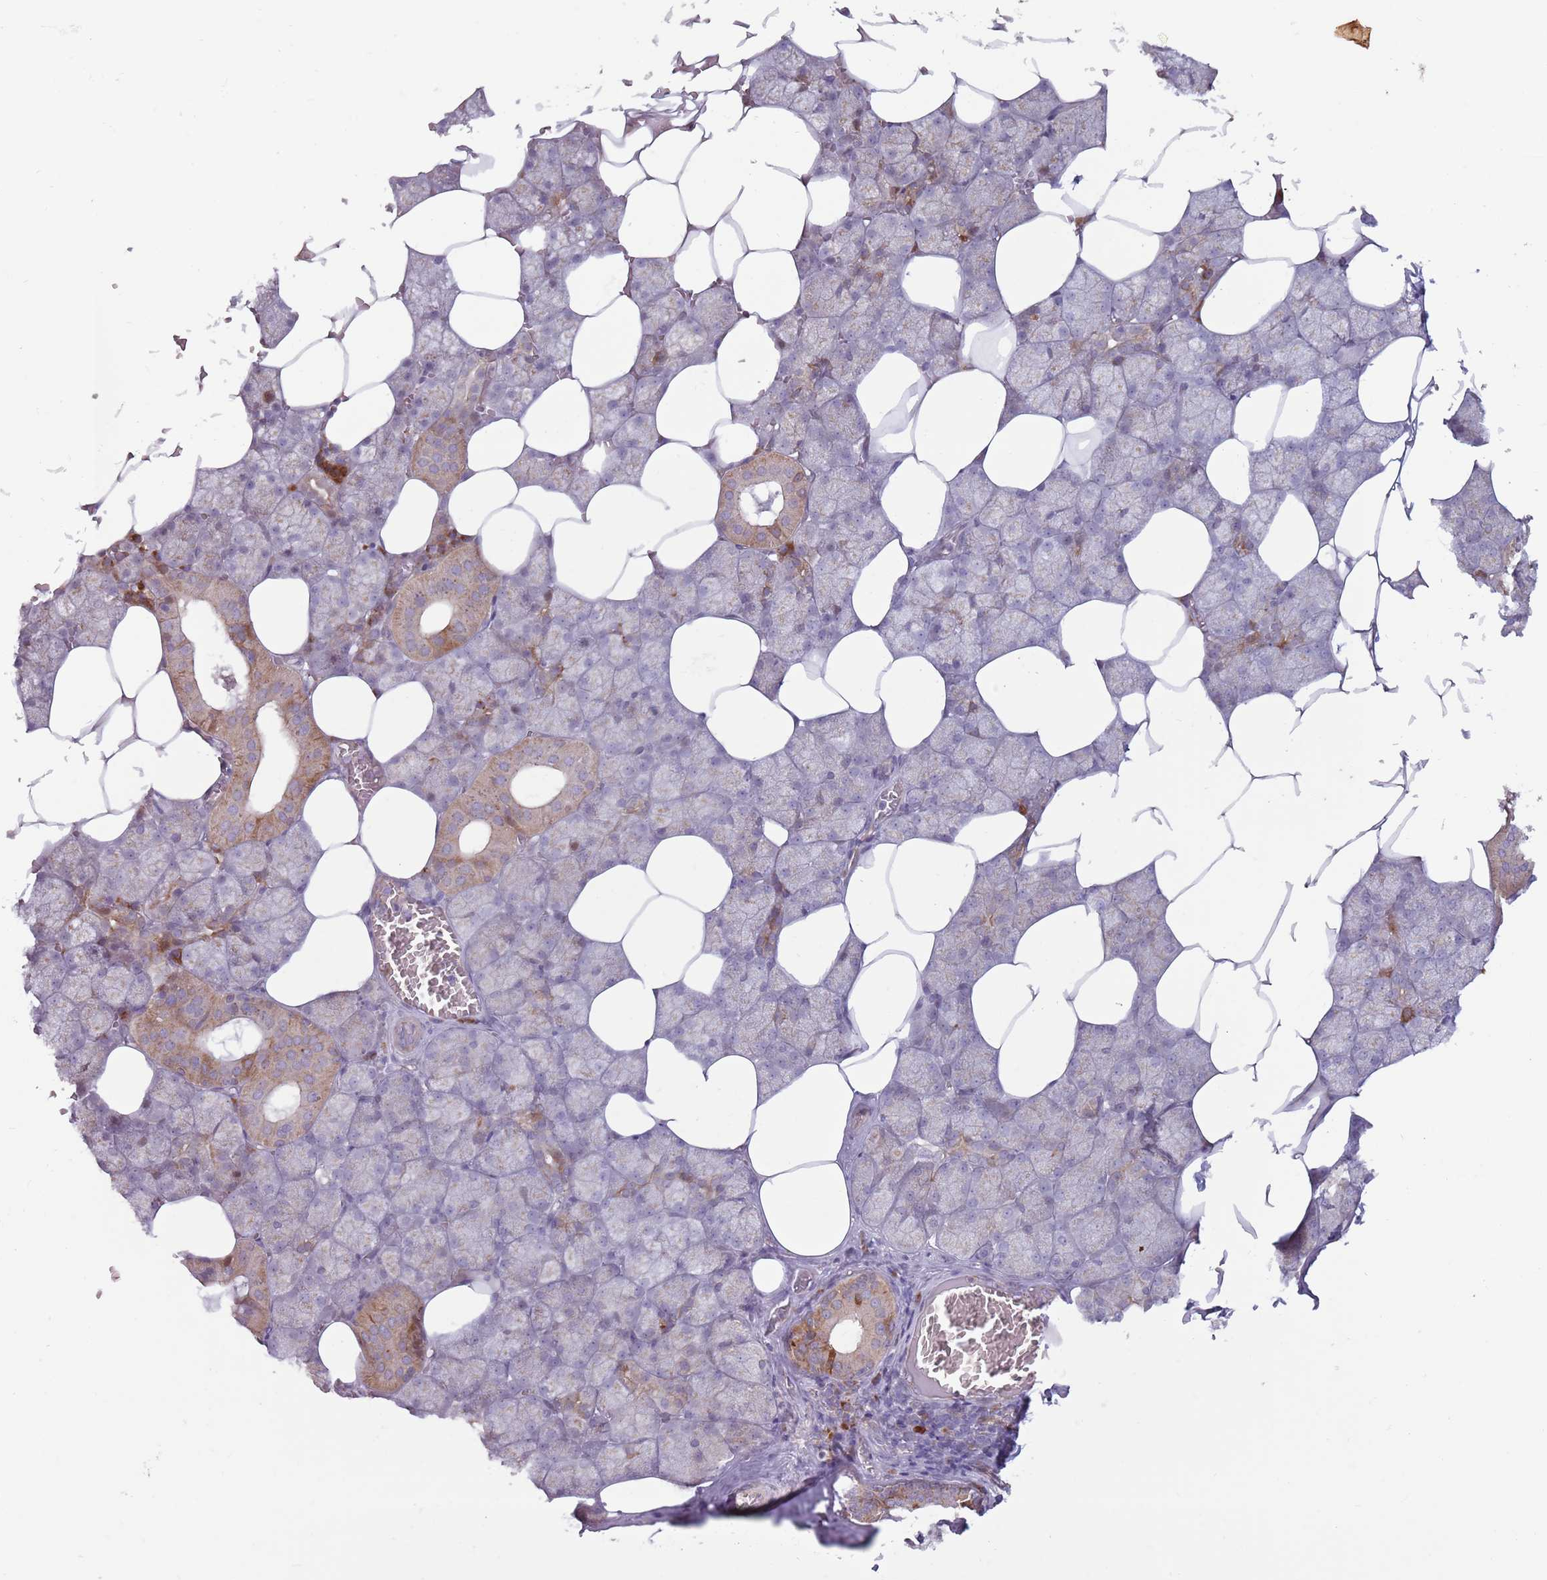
{"staining": {"intensity": "strong", "quantity": "<25%", "location": "cytoplasmic/membranous"}, "tissue": "salivary gland", "cell_type": "Glandular cells", "image_type": "normal", "snomed": [{"axis": "morphology", "description": "Normal tissue, NOS"}, {"axis": "topography", "description": "Salivary gland"}], "caption": "IHC histopathology image of unremarkable salivary gland: human salivary gland stained using IHC displays medium levels of strong protein expression localized specifically in the cytoplasmic/membranous of glandular cells, appearing as a cytoplasmic/membranous brown color.", "gene": "CCDC150", "patient": {"sex": "male", "age": 62}}